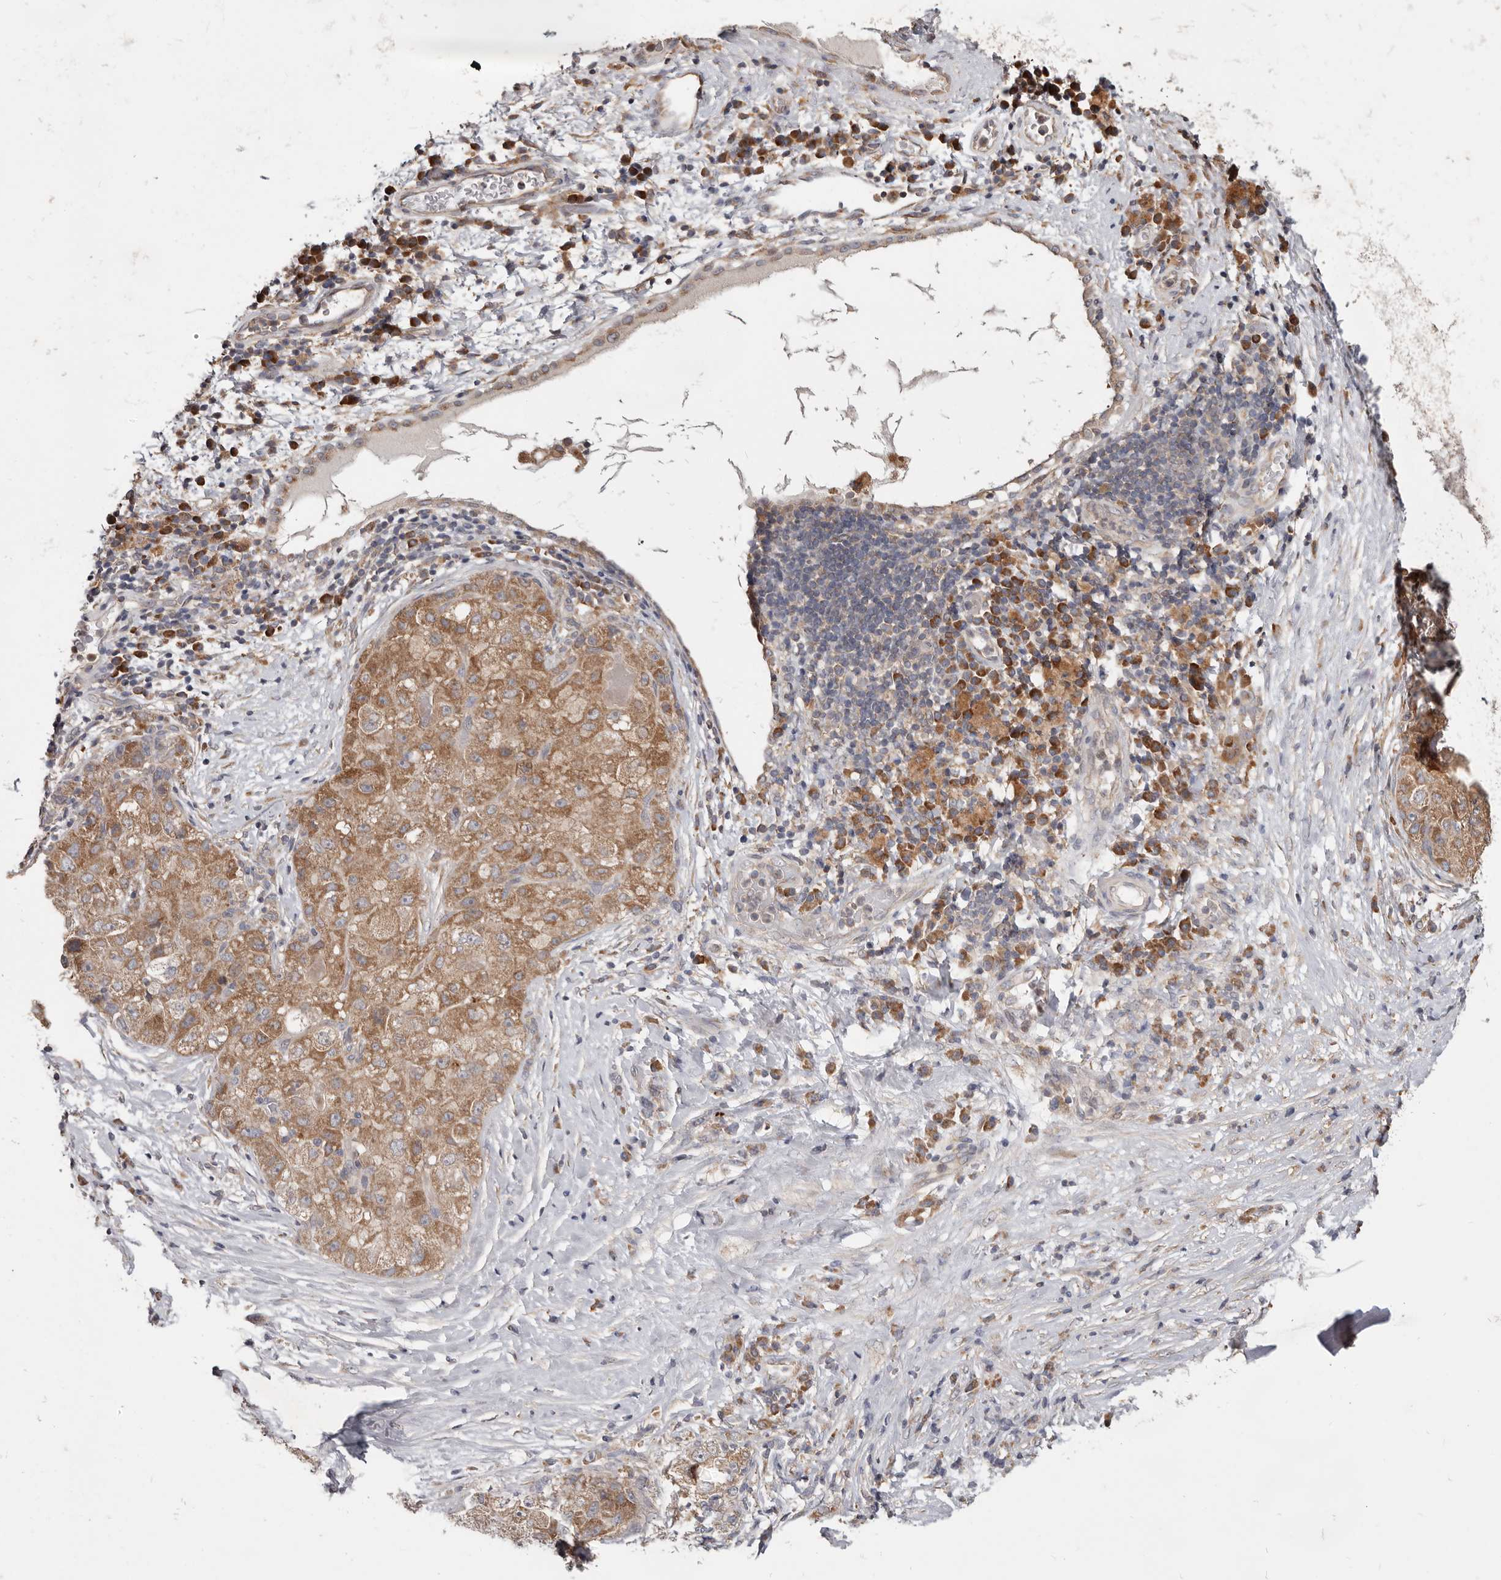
{"staining": {"intensity": "moderate", "quantity": ">75%", "location": "cytoplasmic/membranous"}, "tissue": "liver cancer", "cell_type": "Tumor cells", "image_type": "cancer", "snomed": [{"axis": "morphology", "description": "Carcinoma, Hepatocellular, NOS"}, {"axis": "topography", "description": "Liver"}], "caption": "Protein staining exhibits moderate cytoplasmic/membranous positivity in about >75% of tumor cells in liver cancer.", "gene": "LRP6", "patient": {"sex": "male", "age": 80}}